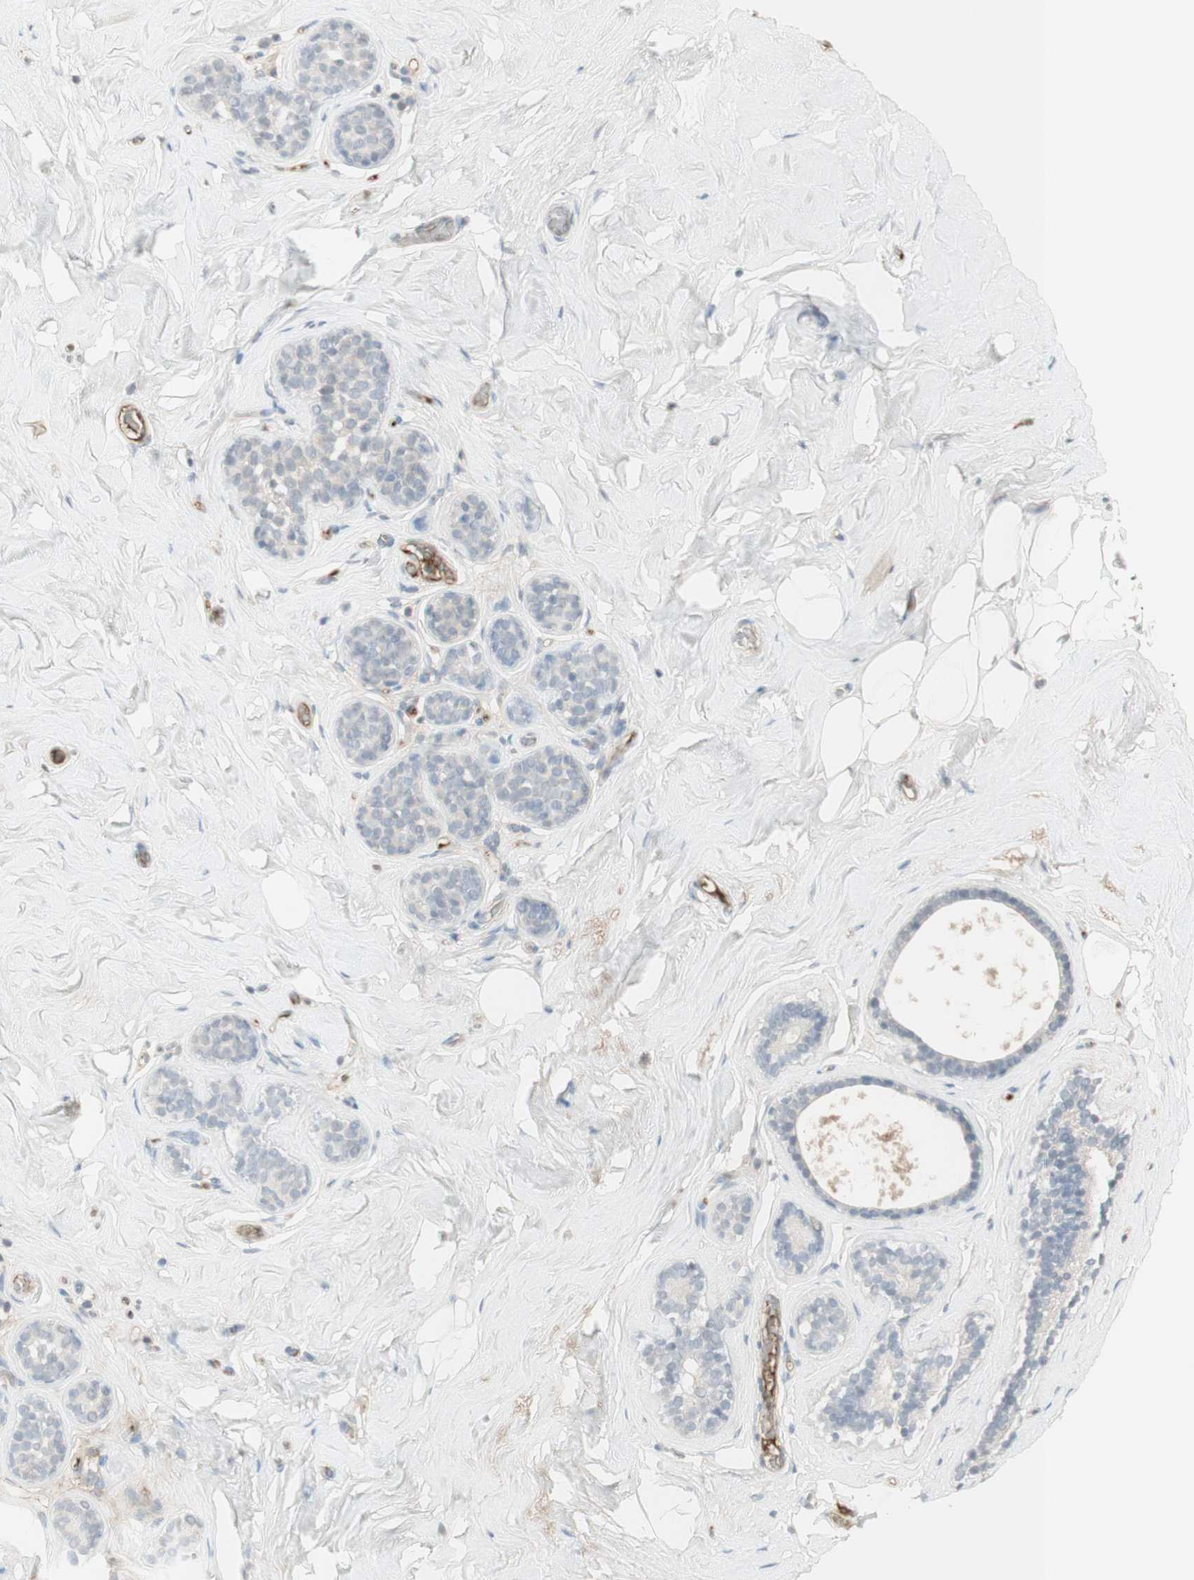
{"staining": {"intensity": "negative", "quantity": "none", "location": "none"}, "tissue": "breast", "cell_type": "Adipocytes", "image_type": "normal", "snomed": [{"axis": "morphology", "description": "Normal tissue, NOS"}, {"axis": "topography", "description": "Breast"}], "caption": "A high-resolution image shows IHC staining of unremarkable breast, which shows no significant positivity in adipocytes. (DAB (3,3'-diaminobenzidine) immunohistochemistry (IHC) visualized using brightfield microscopy, high magnification).", "gene": "NID1", "patient": {"sex": "female", "age": 75}}